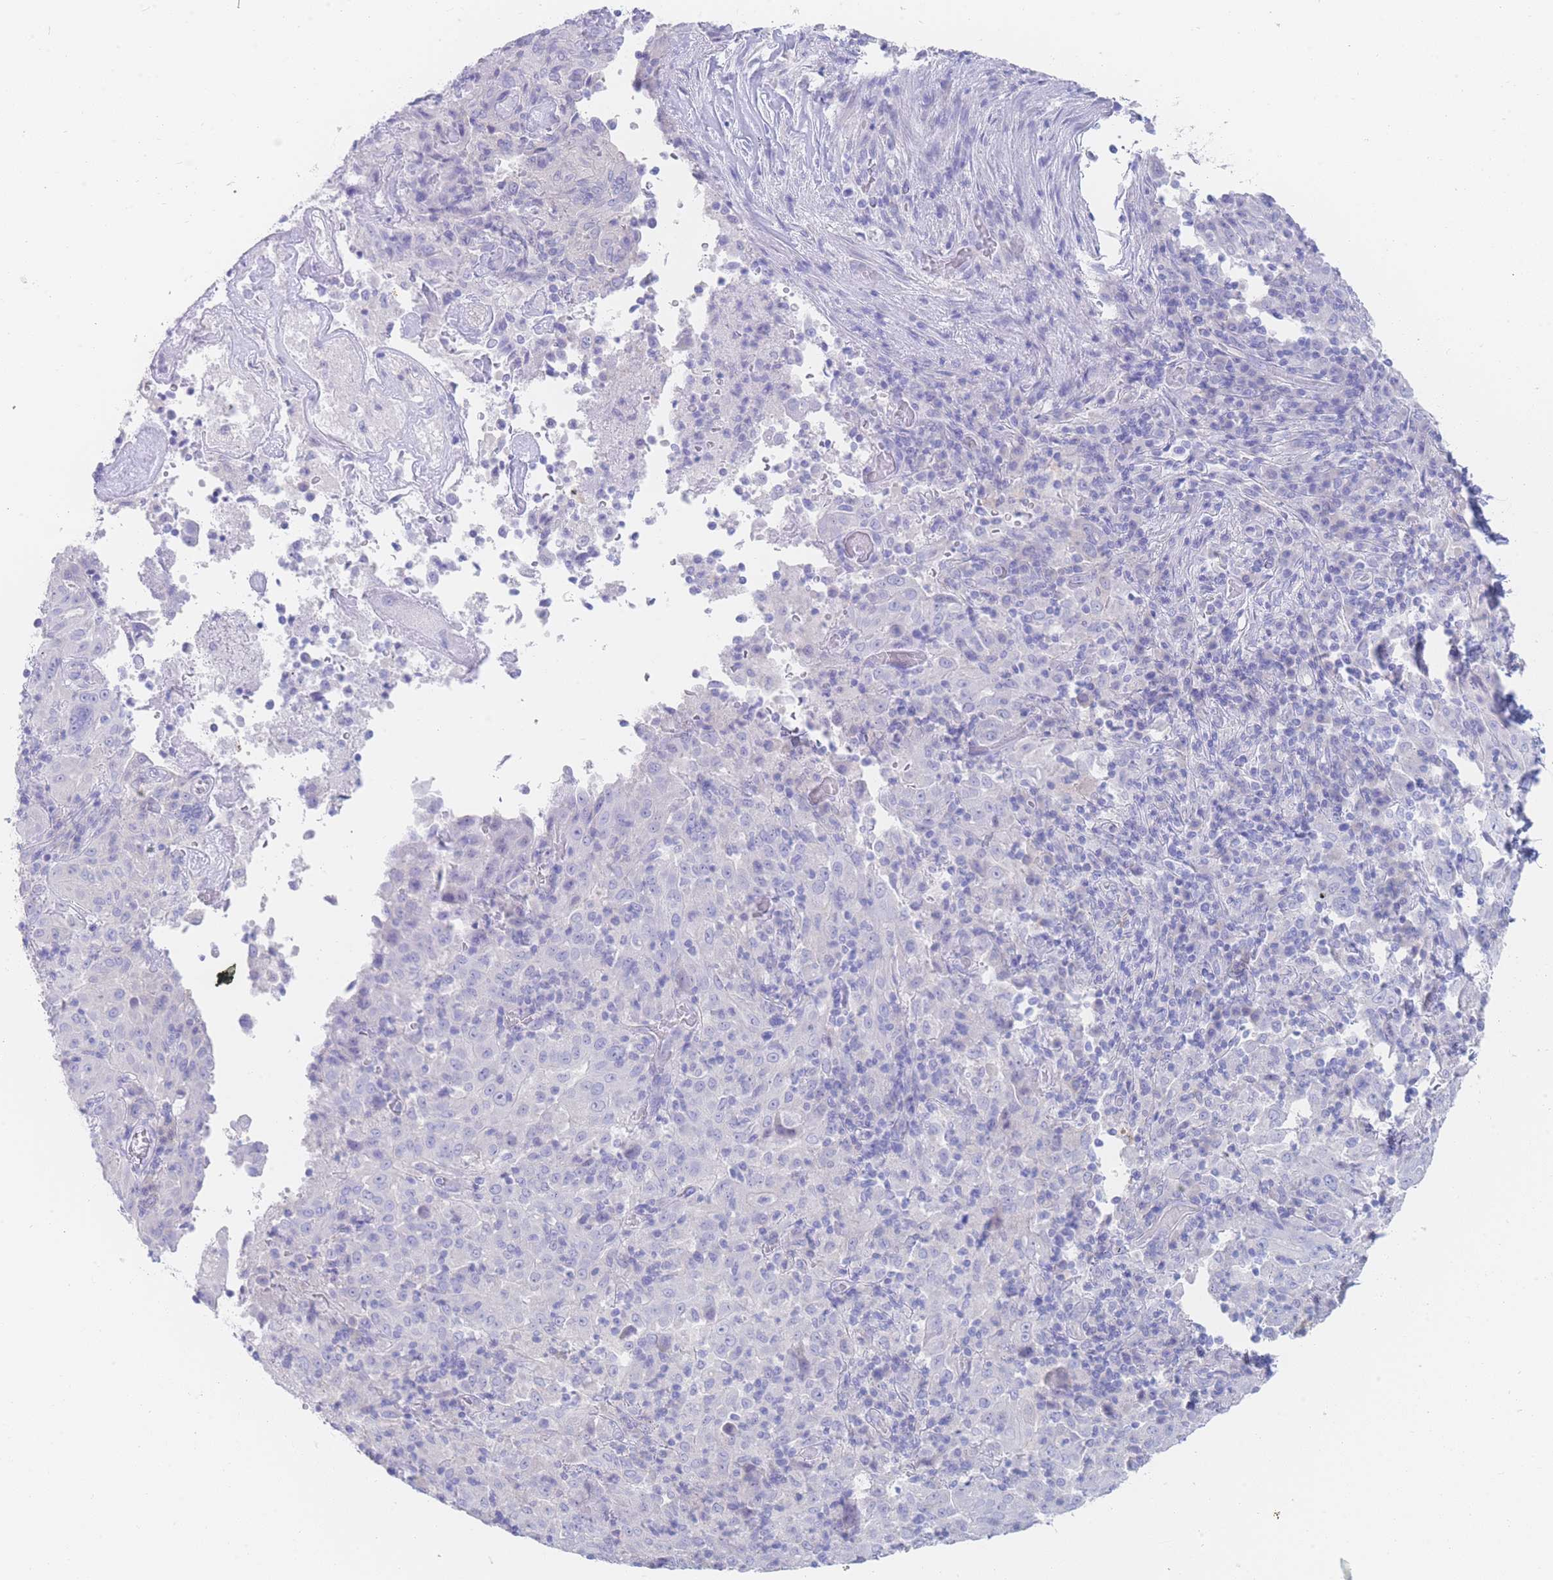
{"staining": {"intensity": "negative", "quantity": "none", "location": "none"}, "tissue": "pancreatic cancer", "cell_type": "Tumor cells", "image_type": "cancer", "snomed": [{"axis": "morphology", "description": "Adenocarcinoma, NOS"}, {"axis": "topography", "description": "Pancreas"}], "caption": "This is an IHC histopathology image of human pancreatic adenocarcinoma. There is no expression in tumor cells.", "gene": "LZTFL1", "patient": {"sex": "male", "age": 63}}